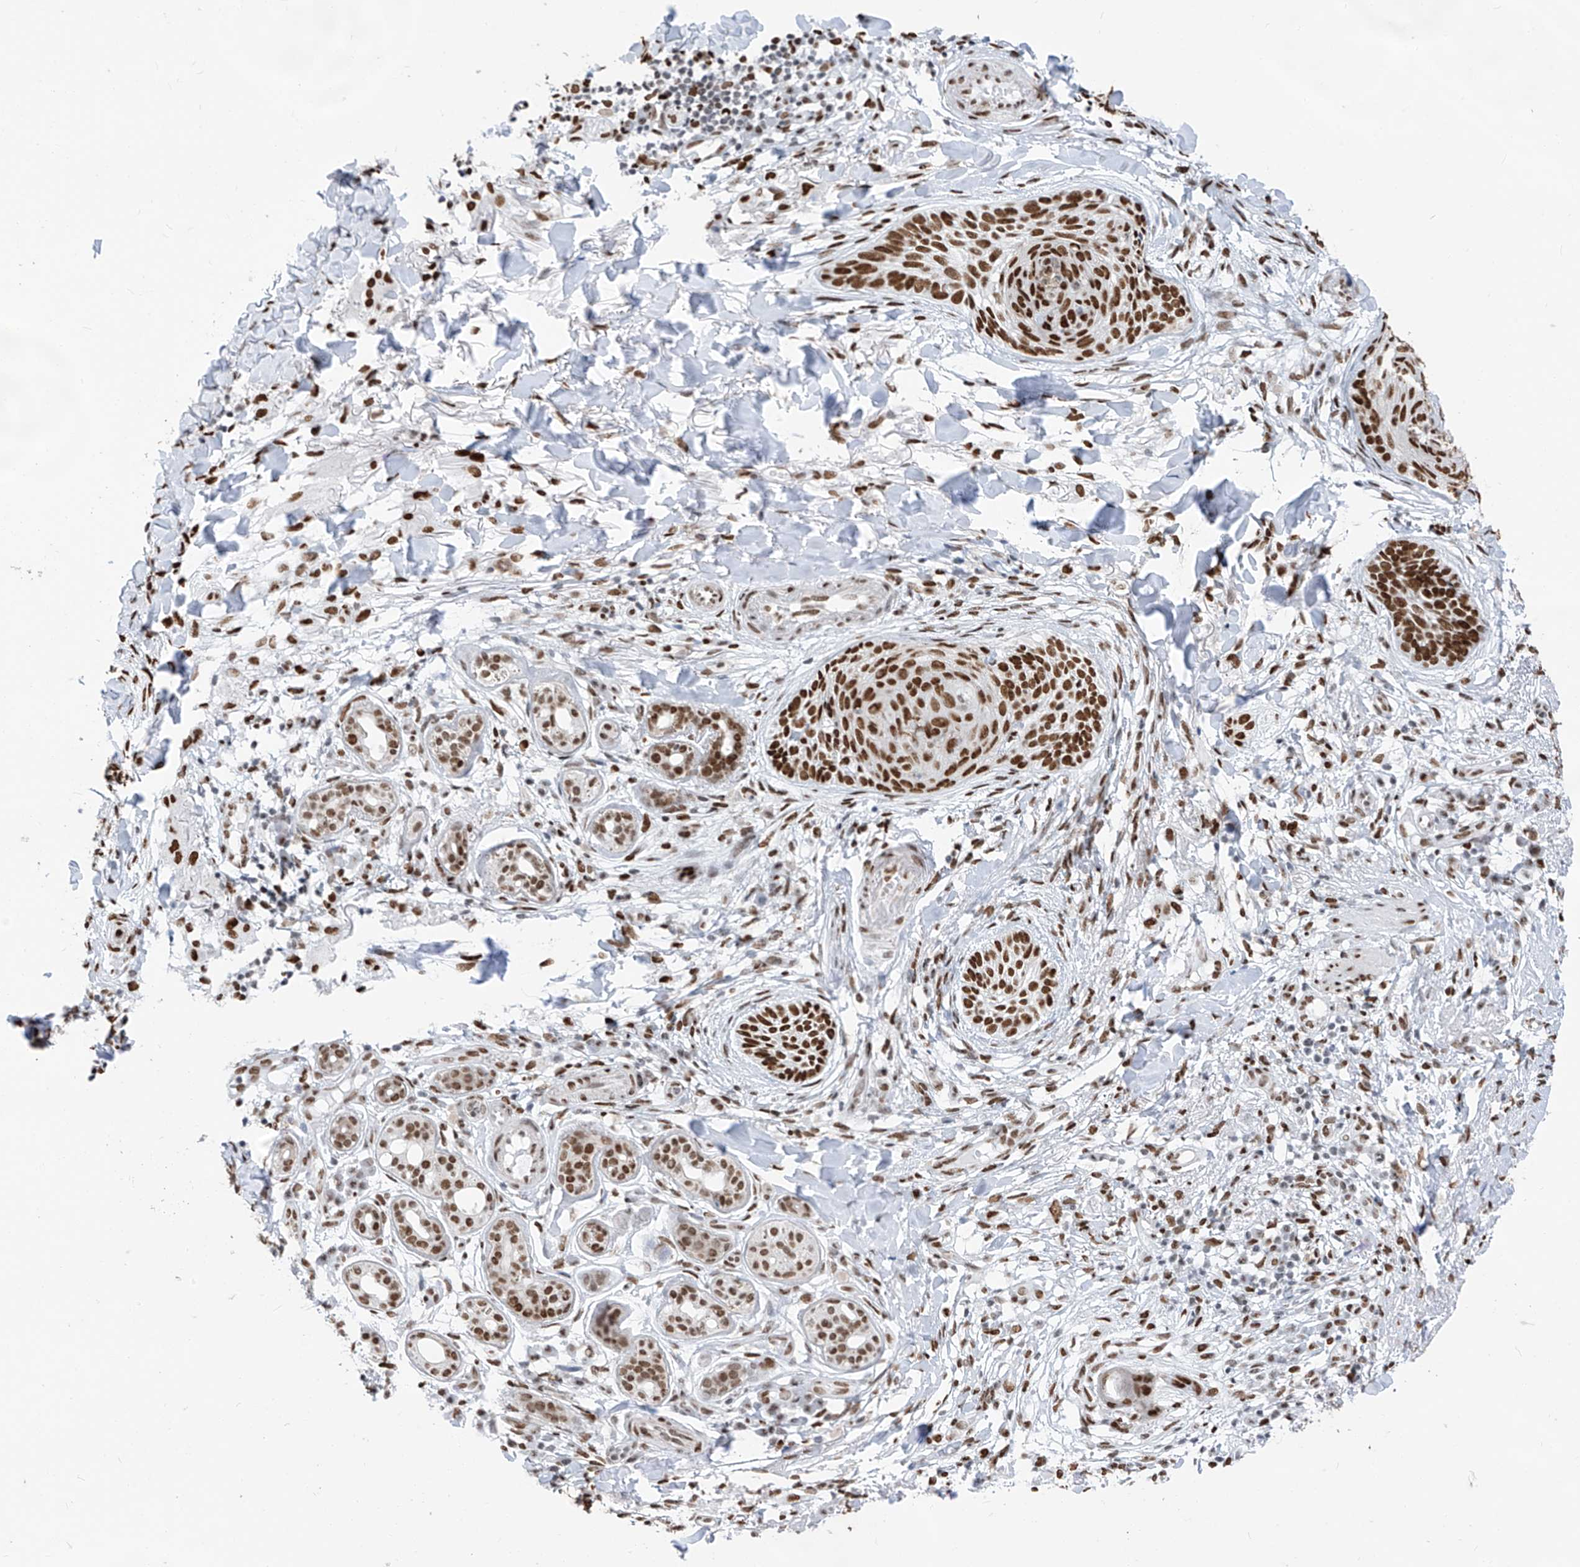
{"staining": {"intensity": "strong", "quantity": ">75%", "location": "nuclear"}, "tissue": "skin cancer", "cell_type": "Tumor cells", "image_type": "cancer", "snomed": [{"axis": "morphology", "description": "Basal cell carcinoma"}, {"axis": "topography", "description": "Skin"}], "caption": "A histopathology image of human skin cancer stained for a protein shows strong nuclear brown staining in tumor cells.", "gene": "KHSRP", "patient": {"sex": "male", "age": 85}}